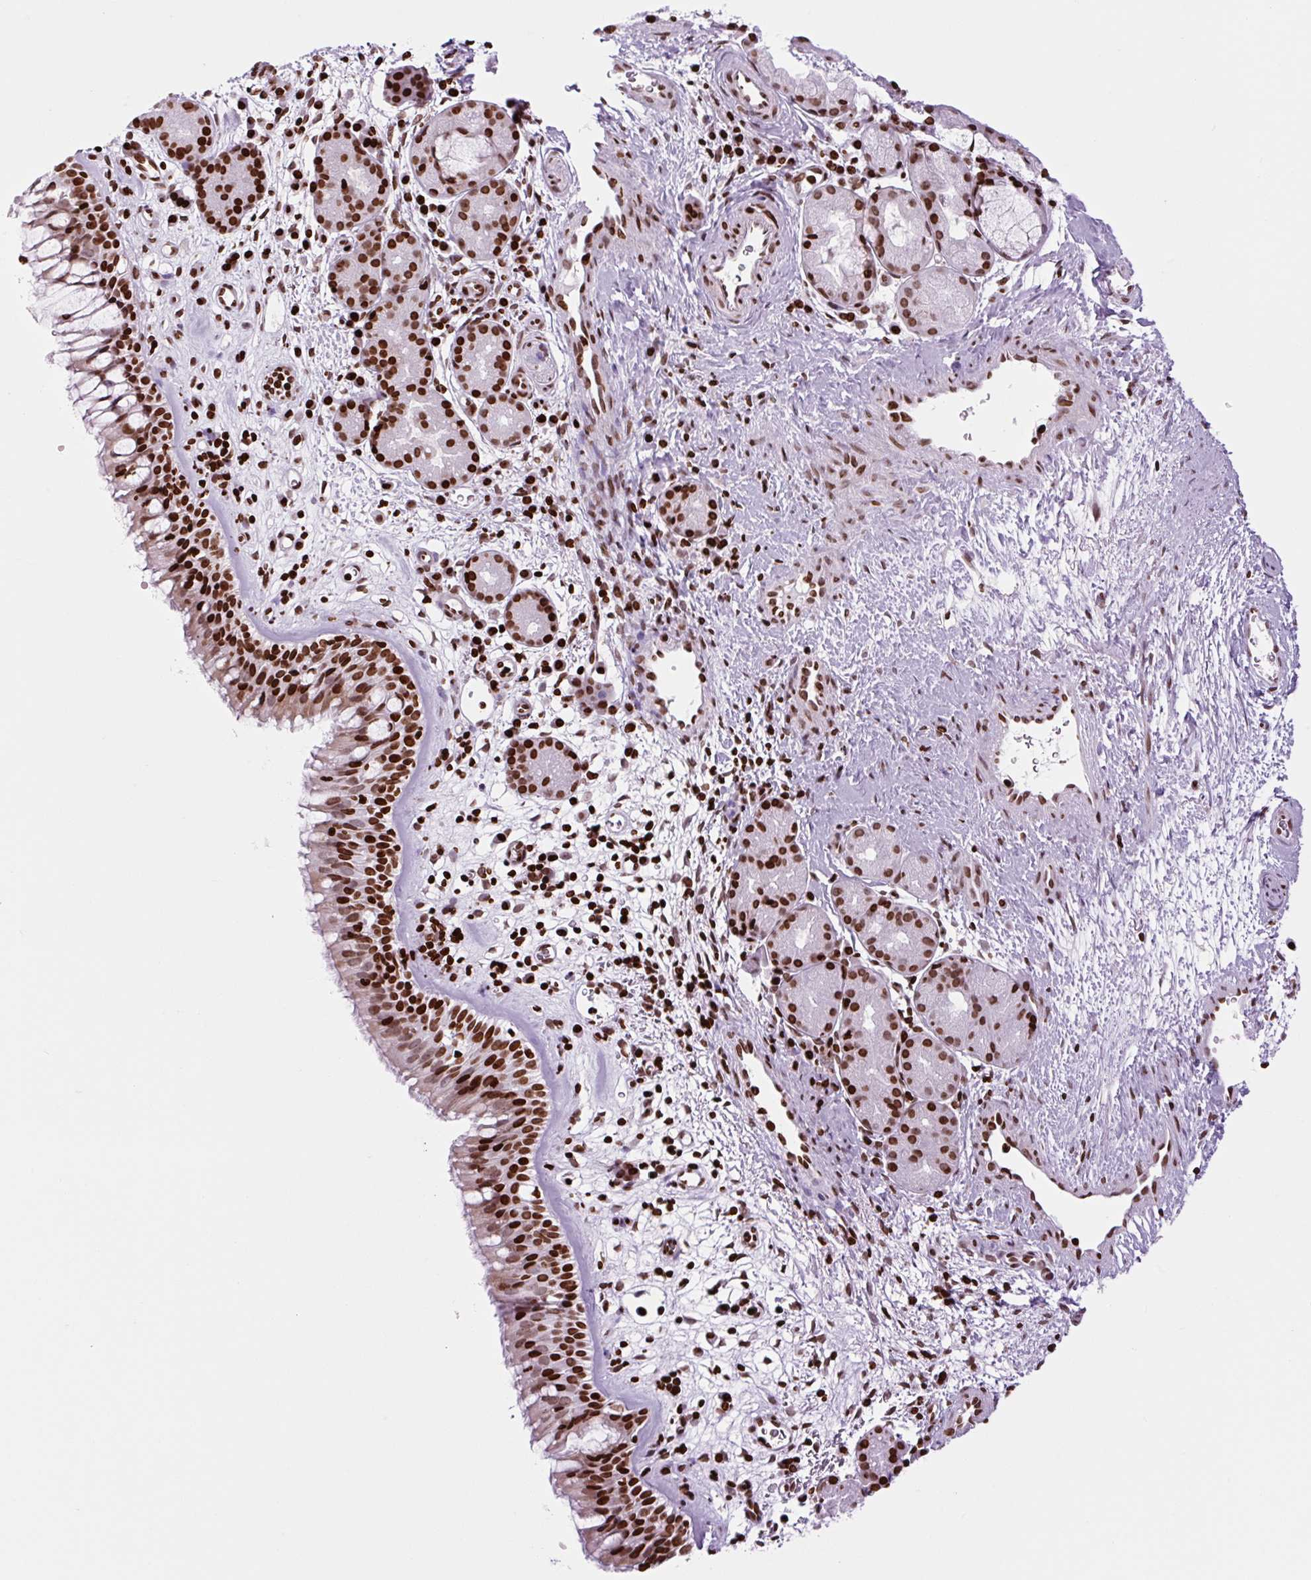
{"staining": {"intensity": "strong", "quantity": ">75%", "location": "nuclear"}, "tissue": "nasopharynx", "cell_type": "Respiratory epithelial cells", "image_type": "normal", "snomed": [{"axis": "morphology", "description": "Normal tissue, NOS"}, {"axis": "topography", "description": "Nasopharynx"}], "caption": "Protein positivity by immunohistochemistry (IHC) shows strong nuclear staining in about >75% of respiratory epithelial cells in normal nasopharynx. (DAB IHC, brown staining for protein, blue staining for nuclei).", "gene": "H1", "patient": {"sex": "male", "age": 65}}